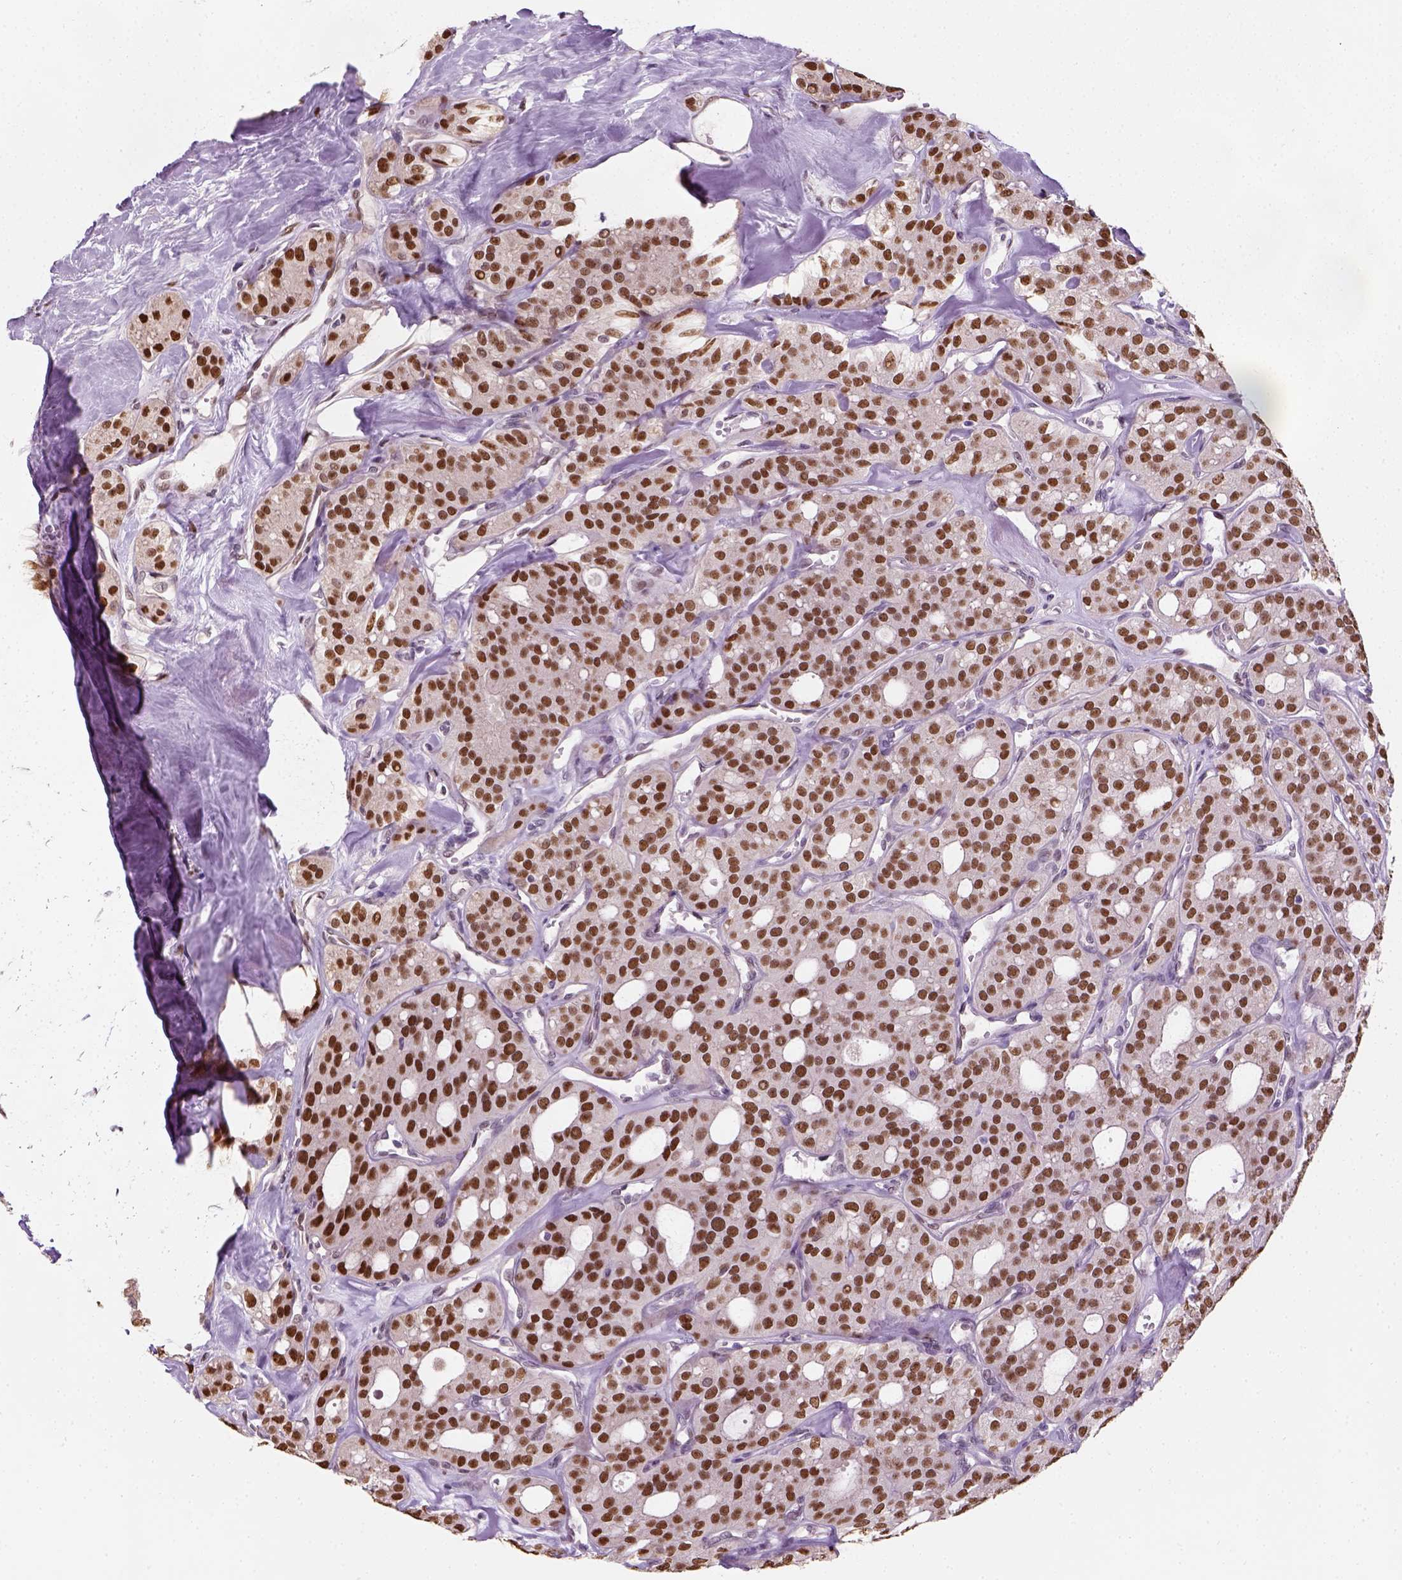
{"staining": {"intensity": "strong", "quantity": ">75%", "location": "nuclear"}, "tissue": "thyroid cancer", "cell_type": "Tumor cells", "image_type": "cancer", "snomed": [{"axis": "morphology", "description": "Follicular adenoma carcinoma, NOS"}, {"axis": "topography", "description": "Thyroid gland"}], "caption": "Brown immunohistochemical staining in follicular adenoma carcinoma (thyroid) reveals strong nuclear positivity in about >75% of tumor cells. (brown staining indicates protein expression, while blue staining denotes nuclei).", "gene": "C1orf112", "patient": {"sex": "male", "age": 75}}